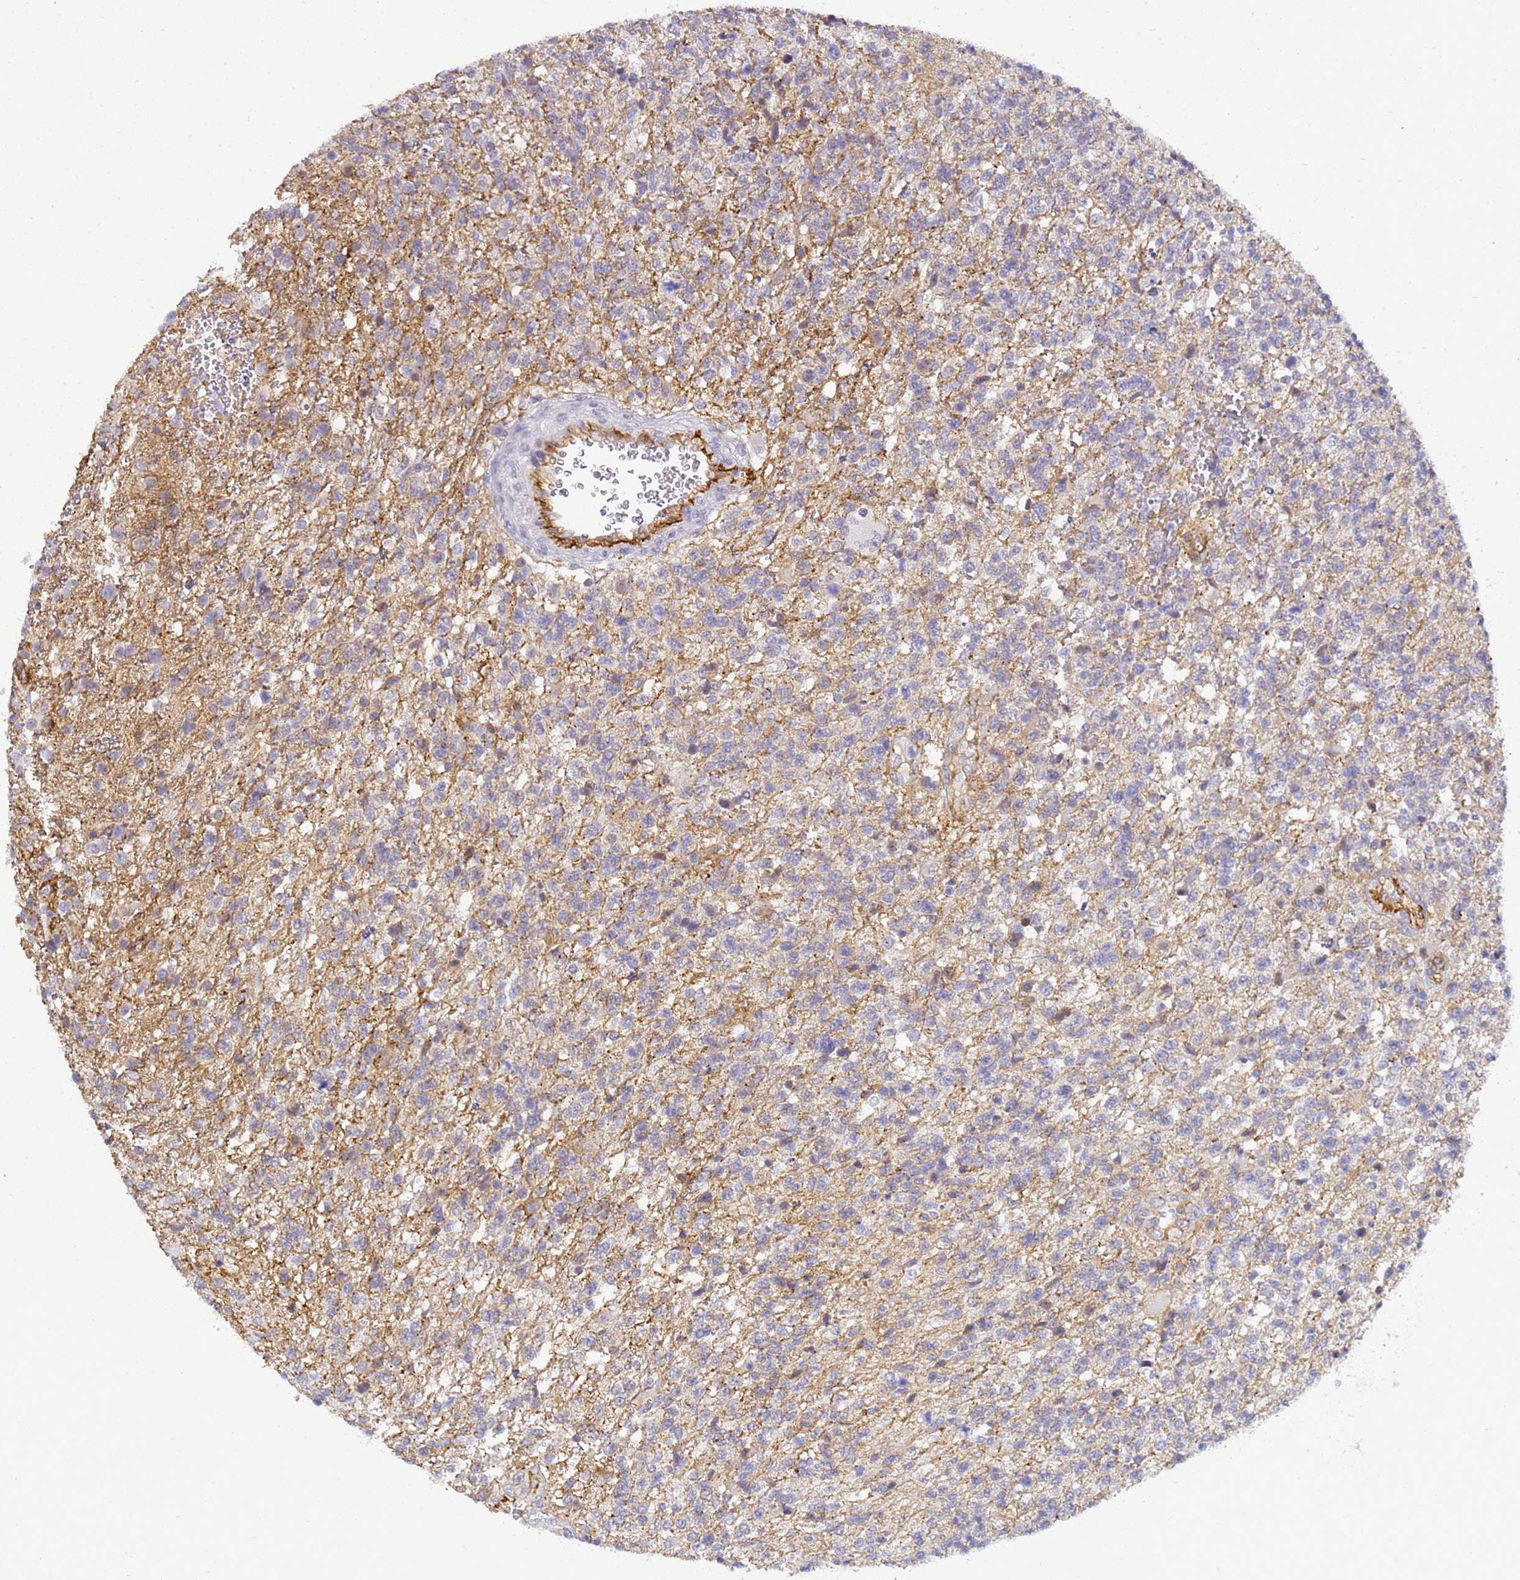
{"staining": {"intensity": "negative", "quantity": "none", "location": "none"}, "tissue": "glioma", "cell_type": "Tumor cells", "image_type": "cancer", "snomed": [{"axis": "morphology", "description": "Glioma, malignant, High grade"}, {"axis": "topography", "description": "Brain"}], "caption": "Immunohistochemical staining of malignant glioma (high-grade) demonstrates no significant expression in tumor cells.", "gene": "GON4L", "patient": {"sex": "male", "age": 56}}